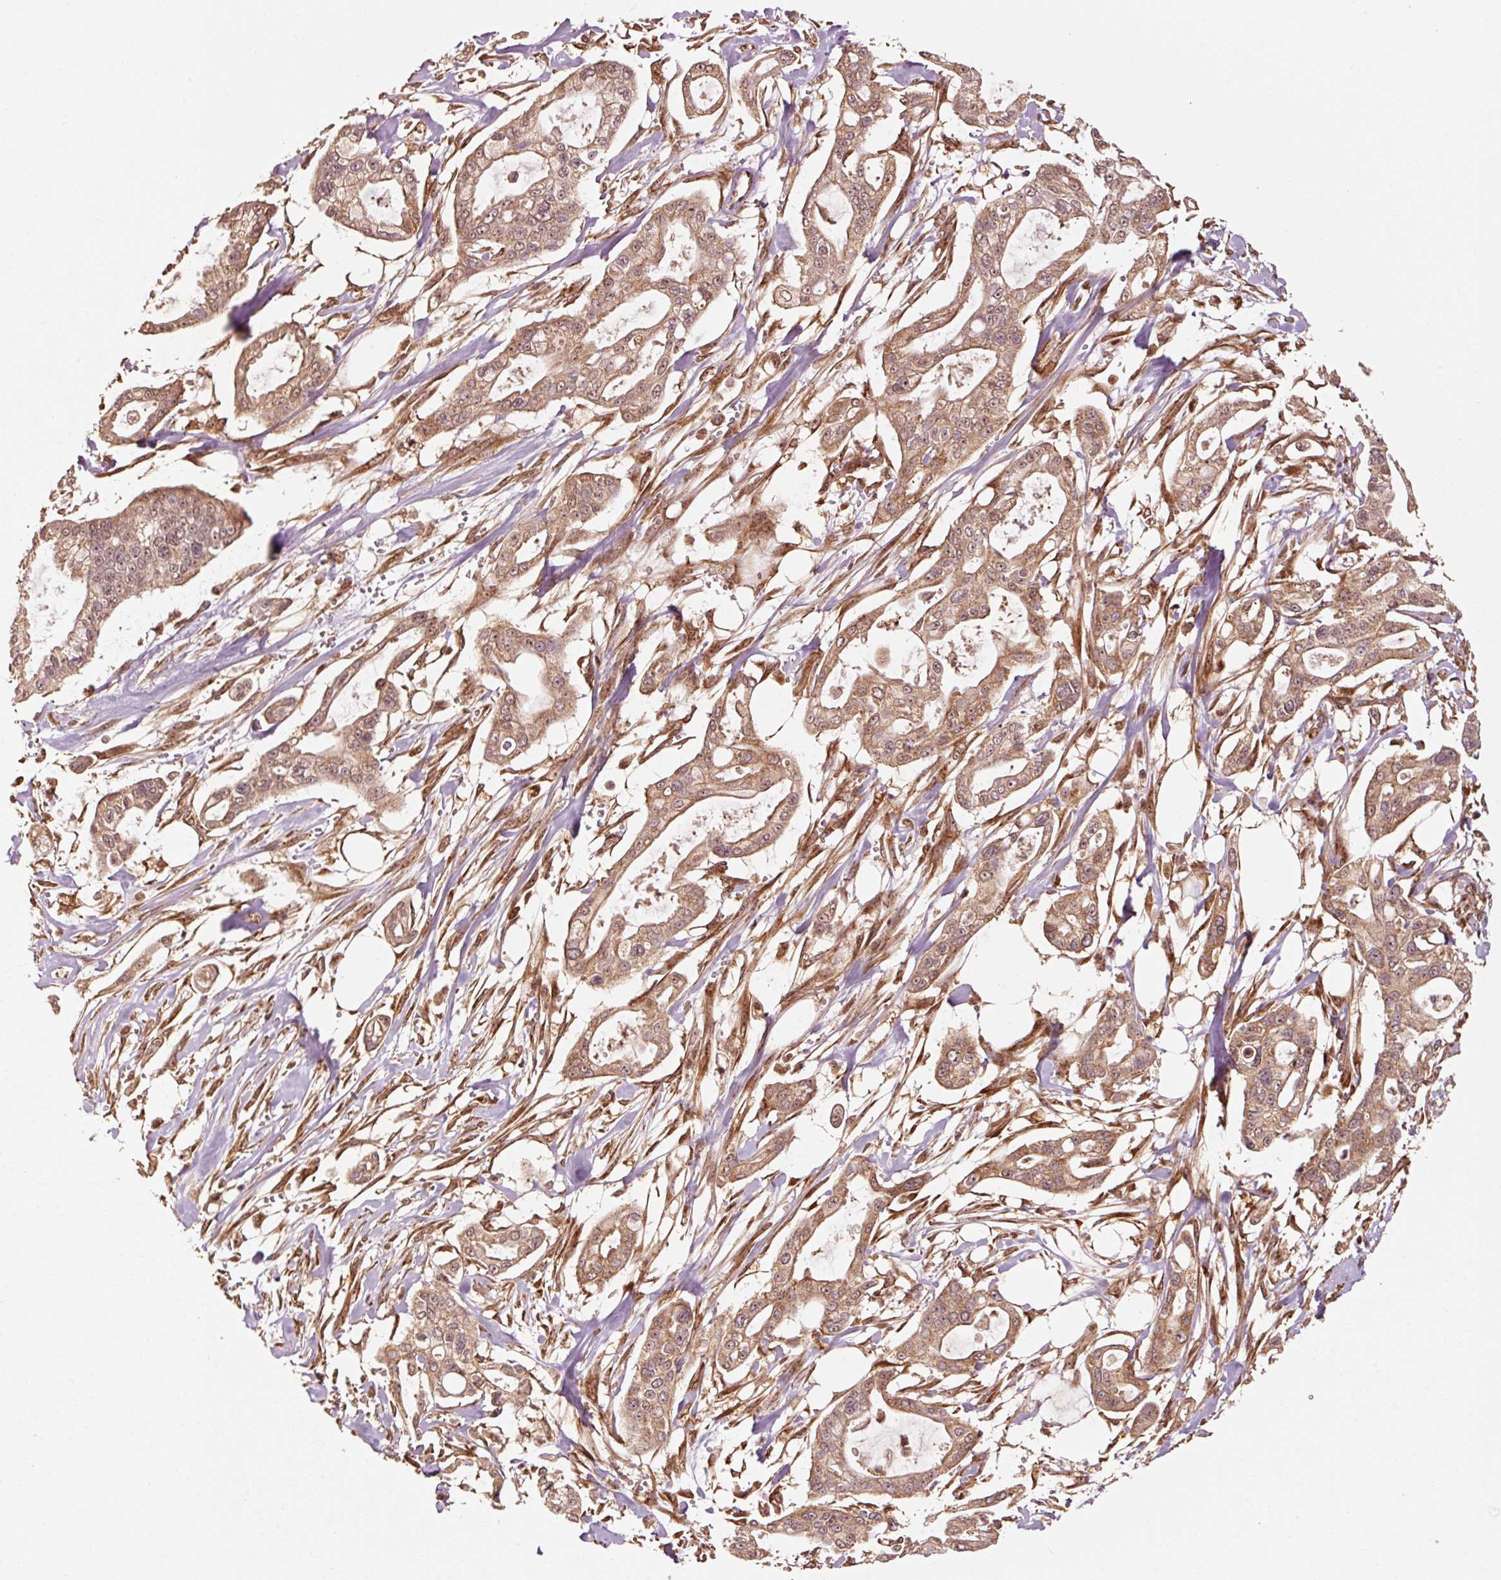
{"staining": {"intensity": "moderate", "quantity": ">75%", "location": "cytoplasmic/membranous"}, "tissue": "pancreatic cancer", "cell_type": "Tumor cells", "image_type": "cancer", "snomed": [{"axis": "morphology", "description": "Adenocarcinoma, NOS"}, {"axis": "topography", "description": "Pancreas"}], "caption": "Immunohistochemistry (IHC) of pancreatic adenocarcinoma reveals medium levels of moderate cytoplasmic/membranous positivity in about >75% of tumor cells.", "gene": "MRPL16", "patient": {"sex": "male", "age": 68}}